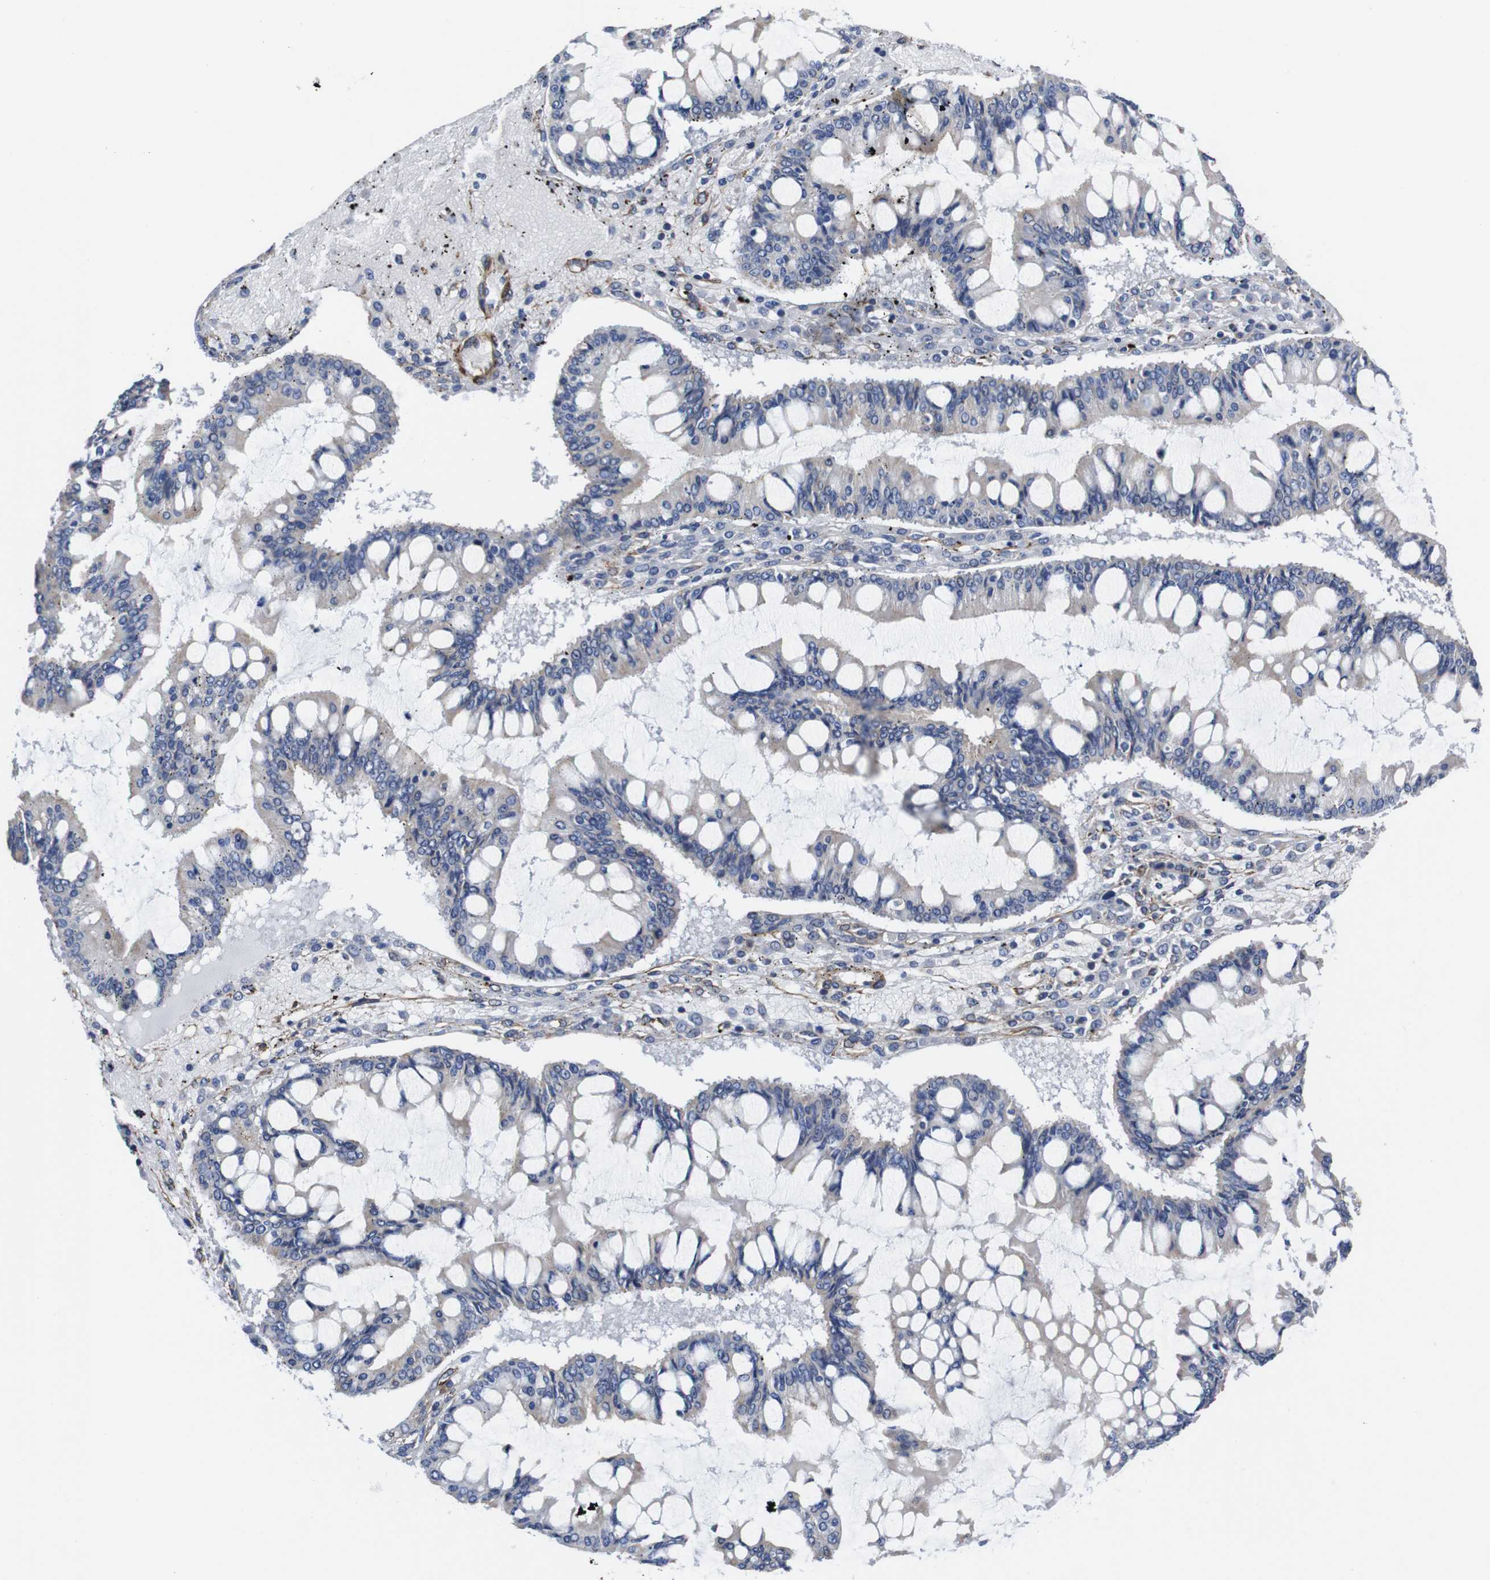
{"staining": {"intensity": "negative", "quantity": "none", "location": "none"}, "tissue": "ovarian cancer", "cell_type": "Tumor cells", "image_type": "cancer", "snomed": [{"axis": "morphology", "description": "Cystadenocarcinoma, mucinous, NOS"}, {"axis": "topography", "description": "Ovary"}], "caption": "This is a image of immunohistochemistry staining of ovarian cancer, which shows no positivity in tumor cells. The staining was performed using DAB to visualize the protein expression in brown, while the nuclei were stained in blue with hematoxylin (Magnification: 20x).", "gene": "WNT10A", "patient": {"sex": "female", "age": 73}}